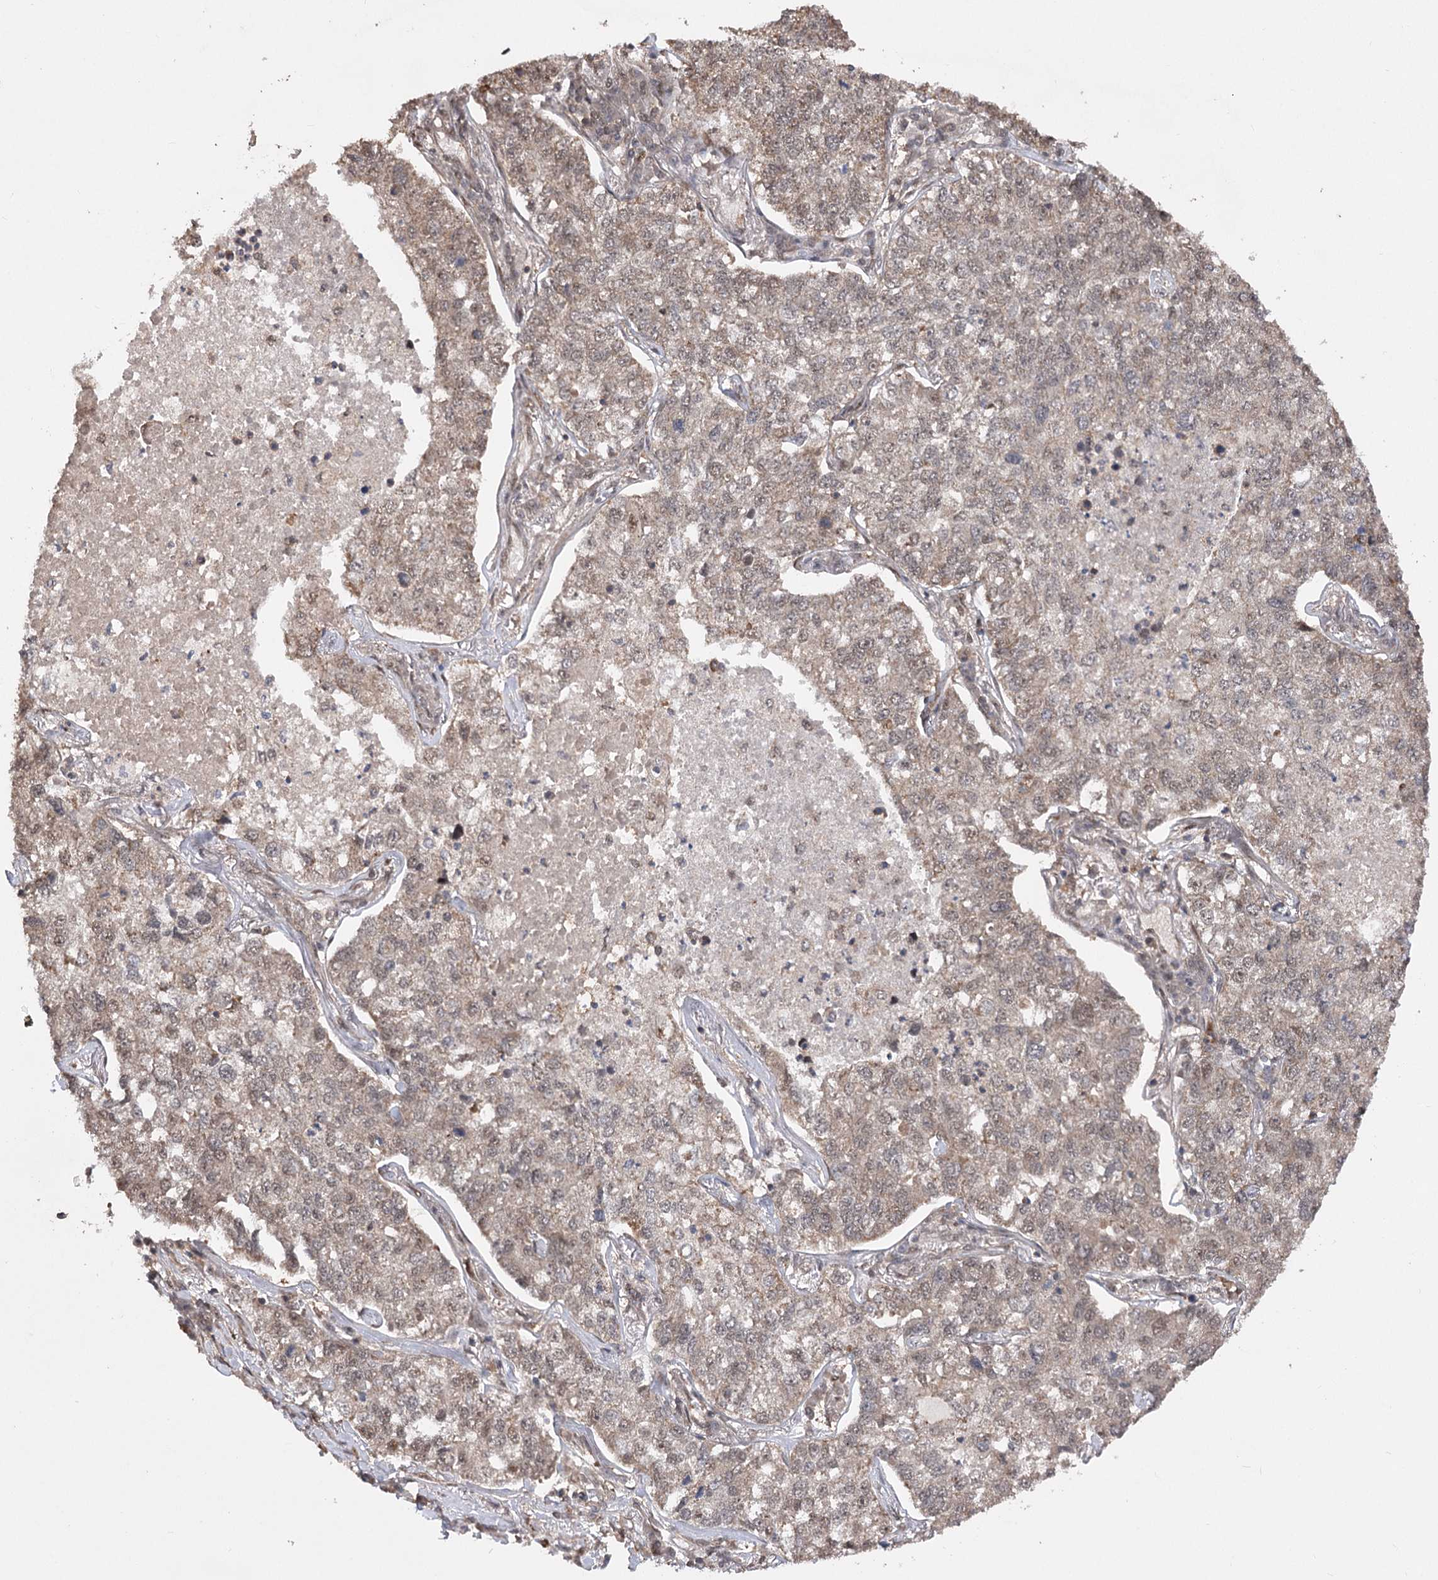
{"staining": {"intensity": "weak", "quantity": ">75%", "location": "cytoplasmic/membranous,nuclear"}, "tissue": "lung cancer", "cell_type": "Tumor cells", "image_type": "cancer", "snomed": [{"axis": "morphology", "description": "Adenocarcinoma, NOS"}, {"axis": "topography", "description": "Lung"}], "caption": "Immunohistochemistry of adenocarcinoma (lung) reveals low levels of weak cytoplasmic/membranous and nuclear positivity in about >75% of tumor cells.", "gene": "TENM2", "patient": {"sex": "male", "age": 49}}